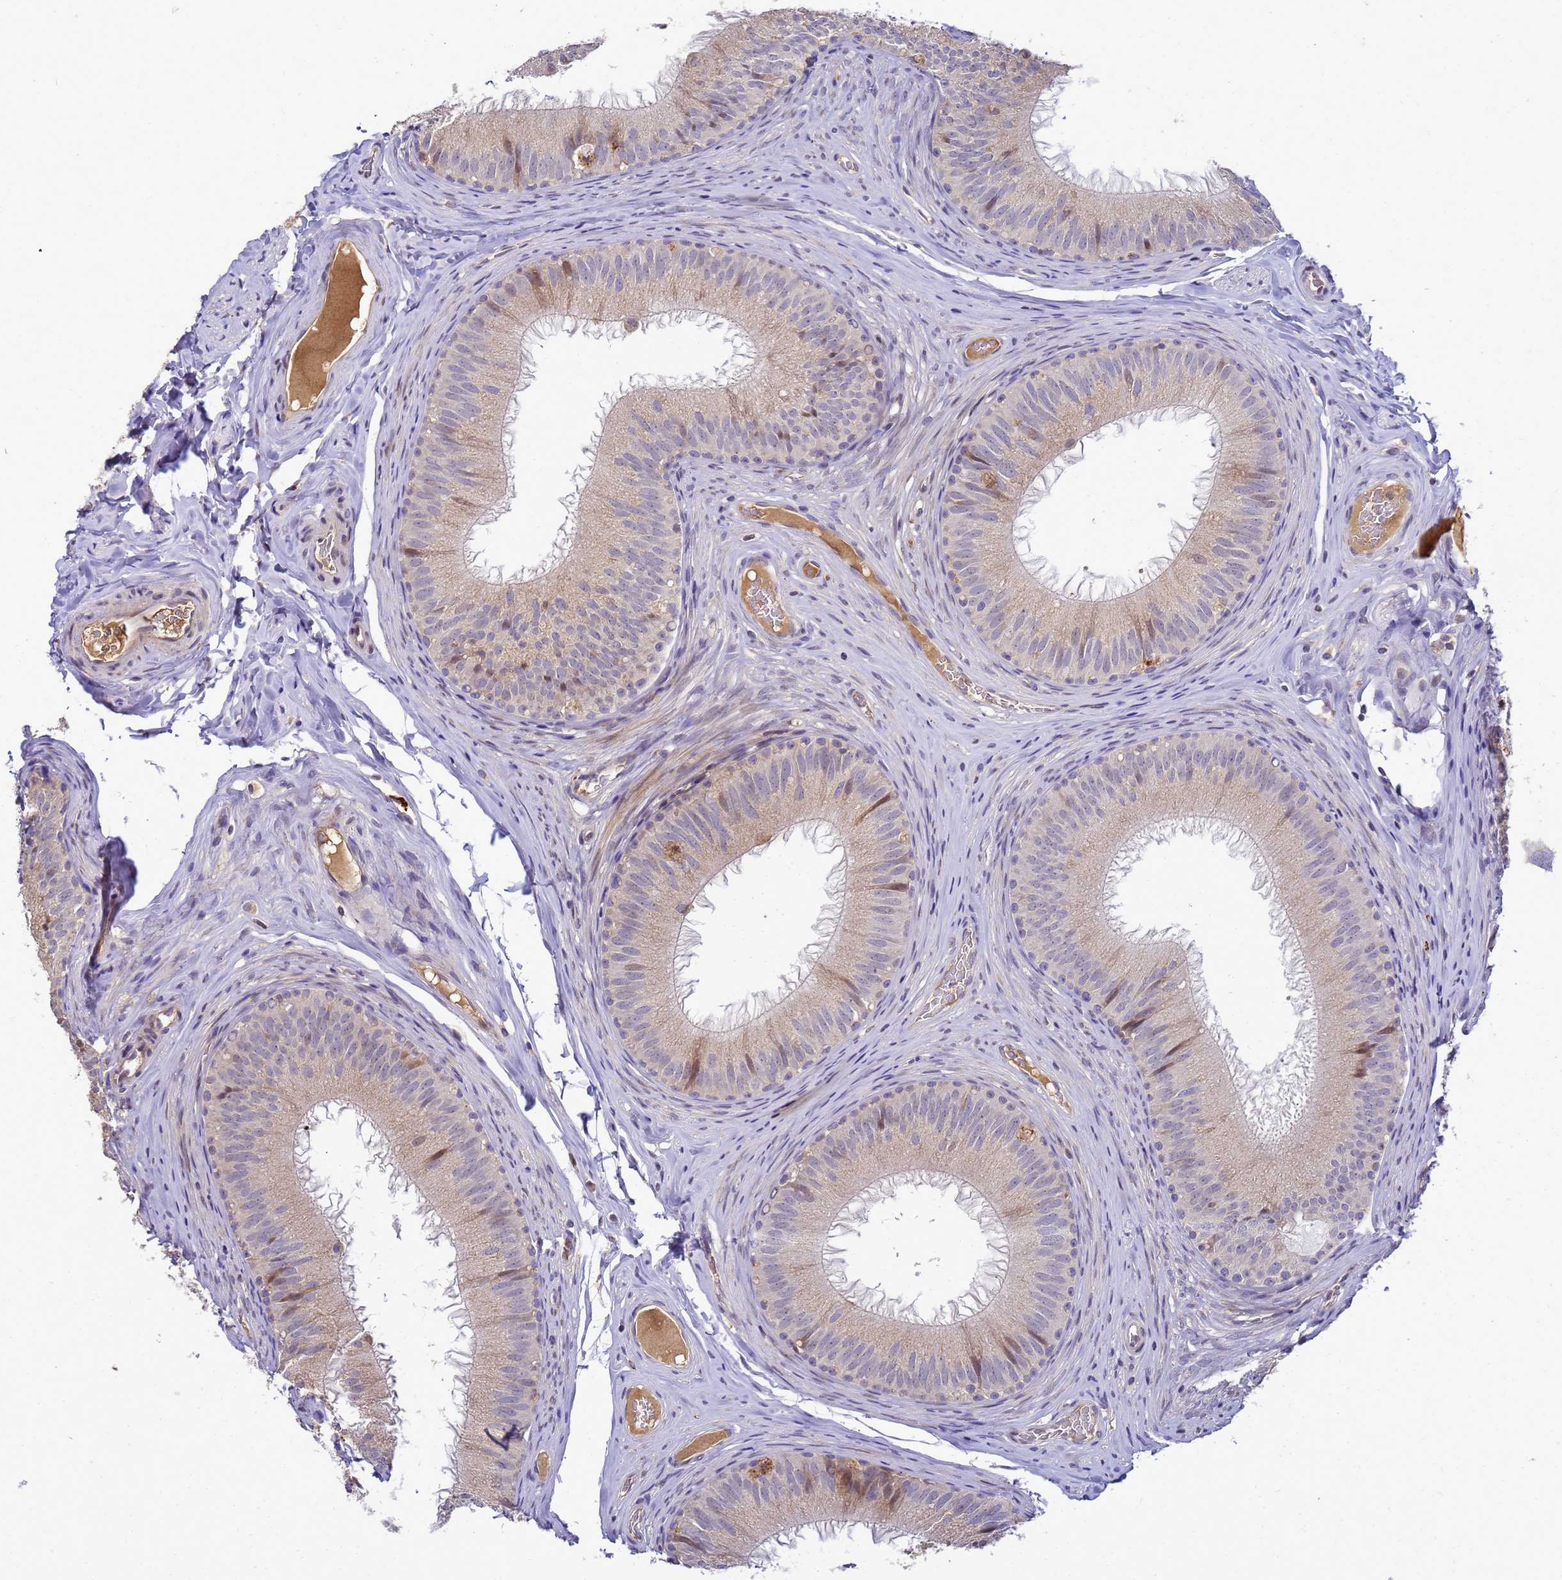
{"staining": {"intensity": "moderate", "quantity": "<25%", "location": "cytoplasmic/membranous"}, "tissue": "epididymis", "cell_type": "Glandular cells", "image_type": "normal", "snomed": [{"axis": "morphology", "description": "Normal tissue, NOS"}, {"axis": "topography", "description": "Epididymis"}], "caption": "Immunohistochemical staining of unremarkable human epididymis shows moderate cytoplasmic/membranous protein expression in approximately <25% of glandular cells. (IHC, brightfield microscopy, high magnification).", "gene": "TMEM74B", "patient": {"sex": "male", "age": 34}}